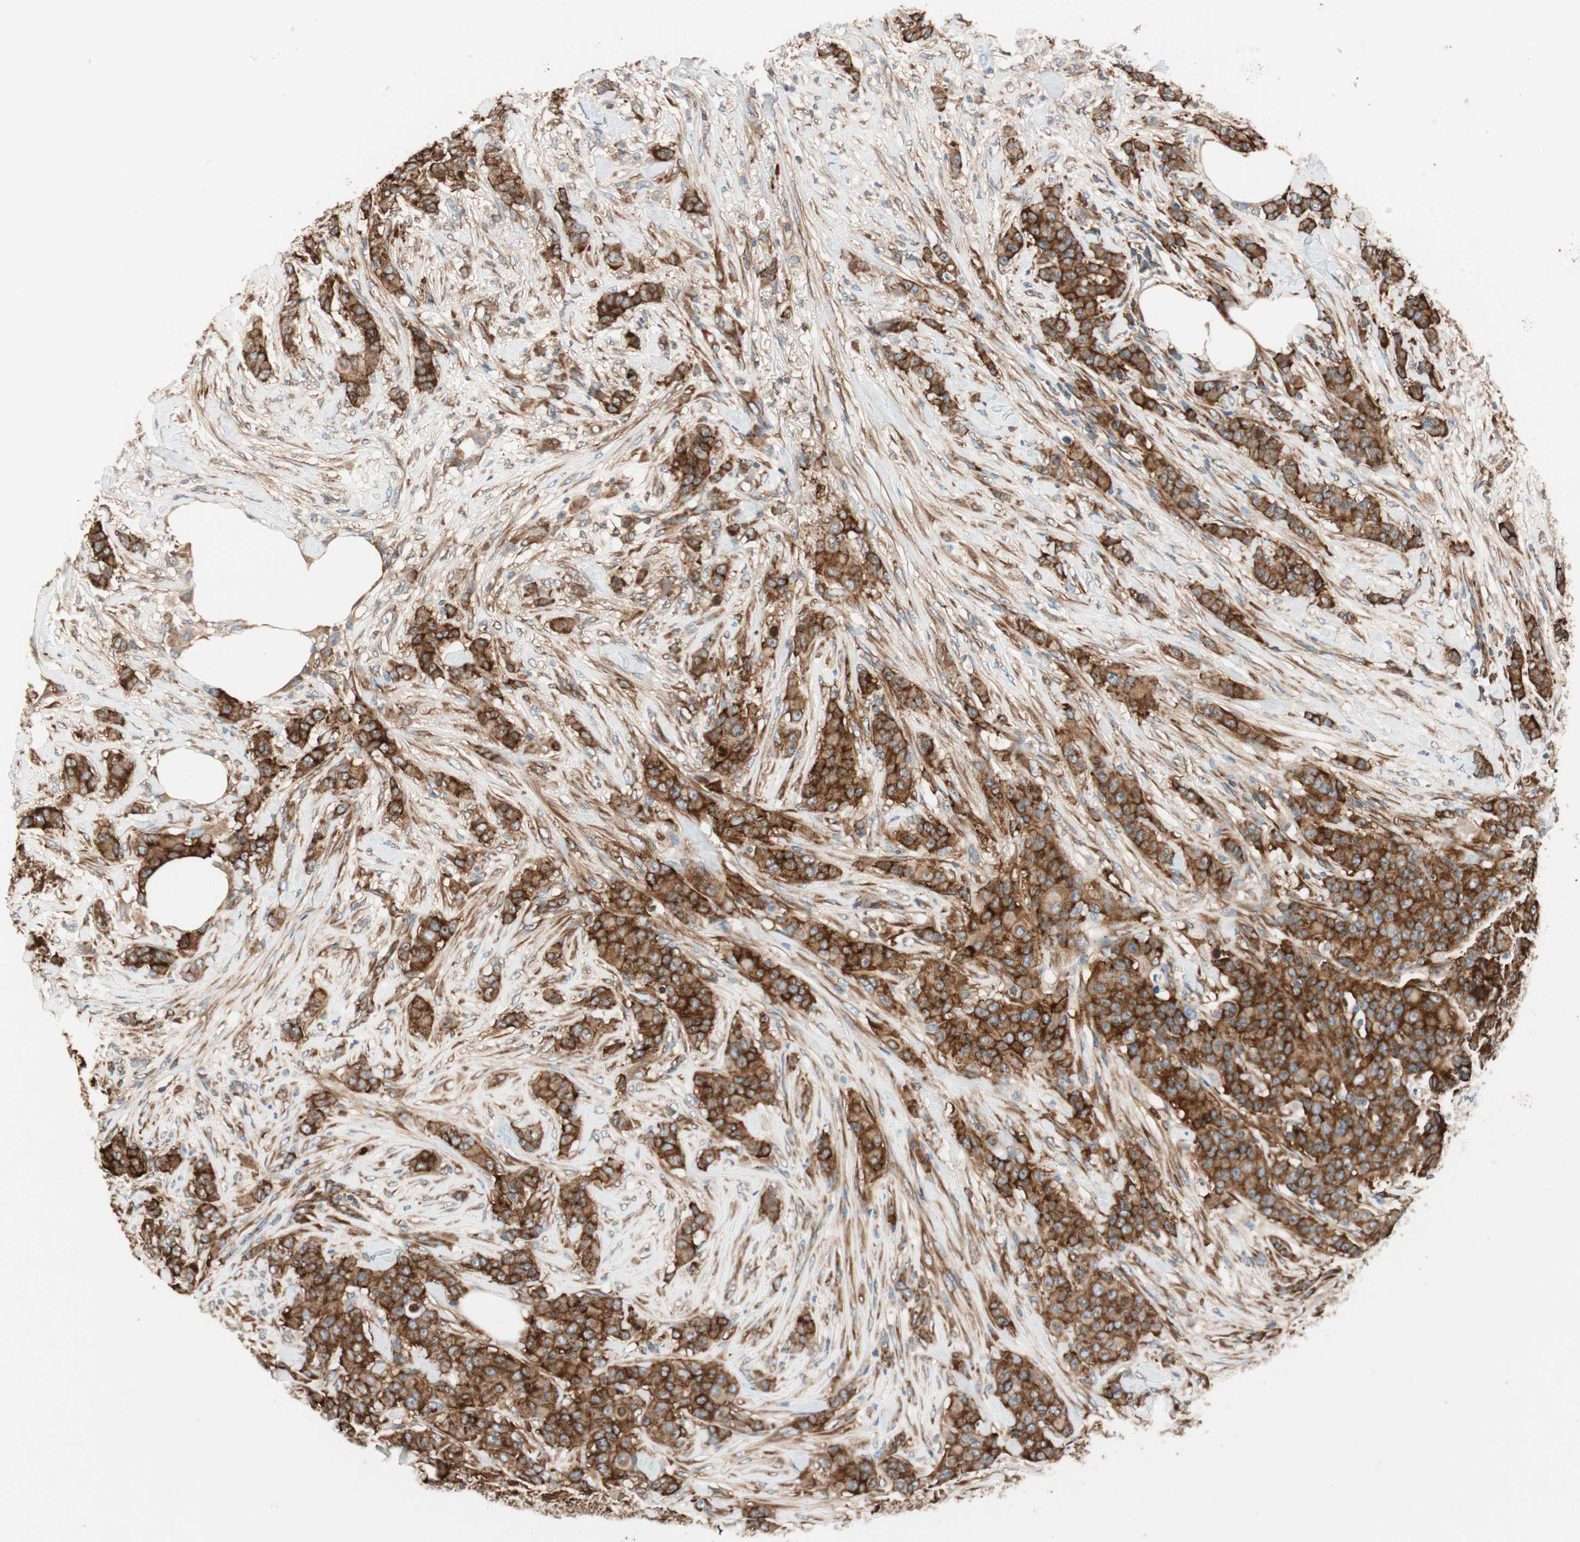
{"staining": {"intensity": "strong", "quantity": ">75%", "location": "cytoplasmic/membranous"}, "tissue": "breast cancer", "cell_type": "Tumor cells", "image_type": "cancer", "snomed": [{"axis": "morphology", "description": "Duct carcinoma"}, {"axis": "topography", "description": "Breast"}], "caption": "The histopathology image displays staining of breast intraductal carcinoma, revealing strong cytoplasmic/membranous protein positivity (brown color) within tumor cells. The staining was performed using DAB (3,3'-diaminobenzidine) to visualize the protein expression in brown, while the nuclei were stained in blue with hematoxylin (Magnification: 20x).", "gene": "WASL", "patient": {"sex": "female", "age": 40}}